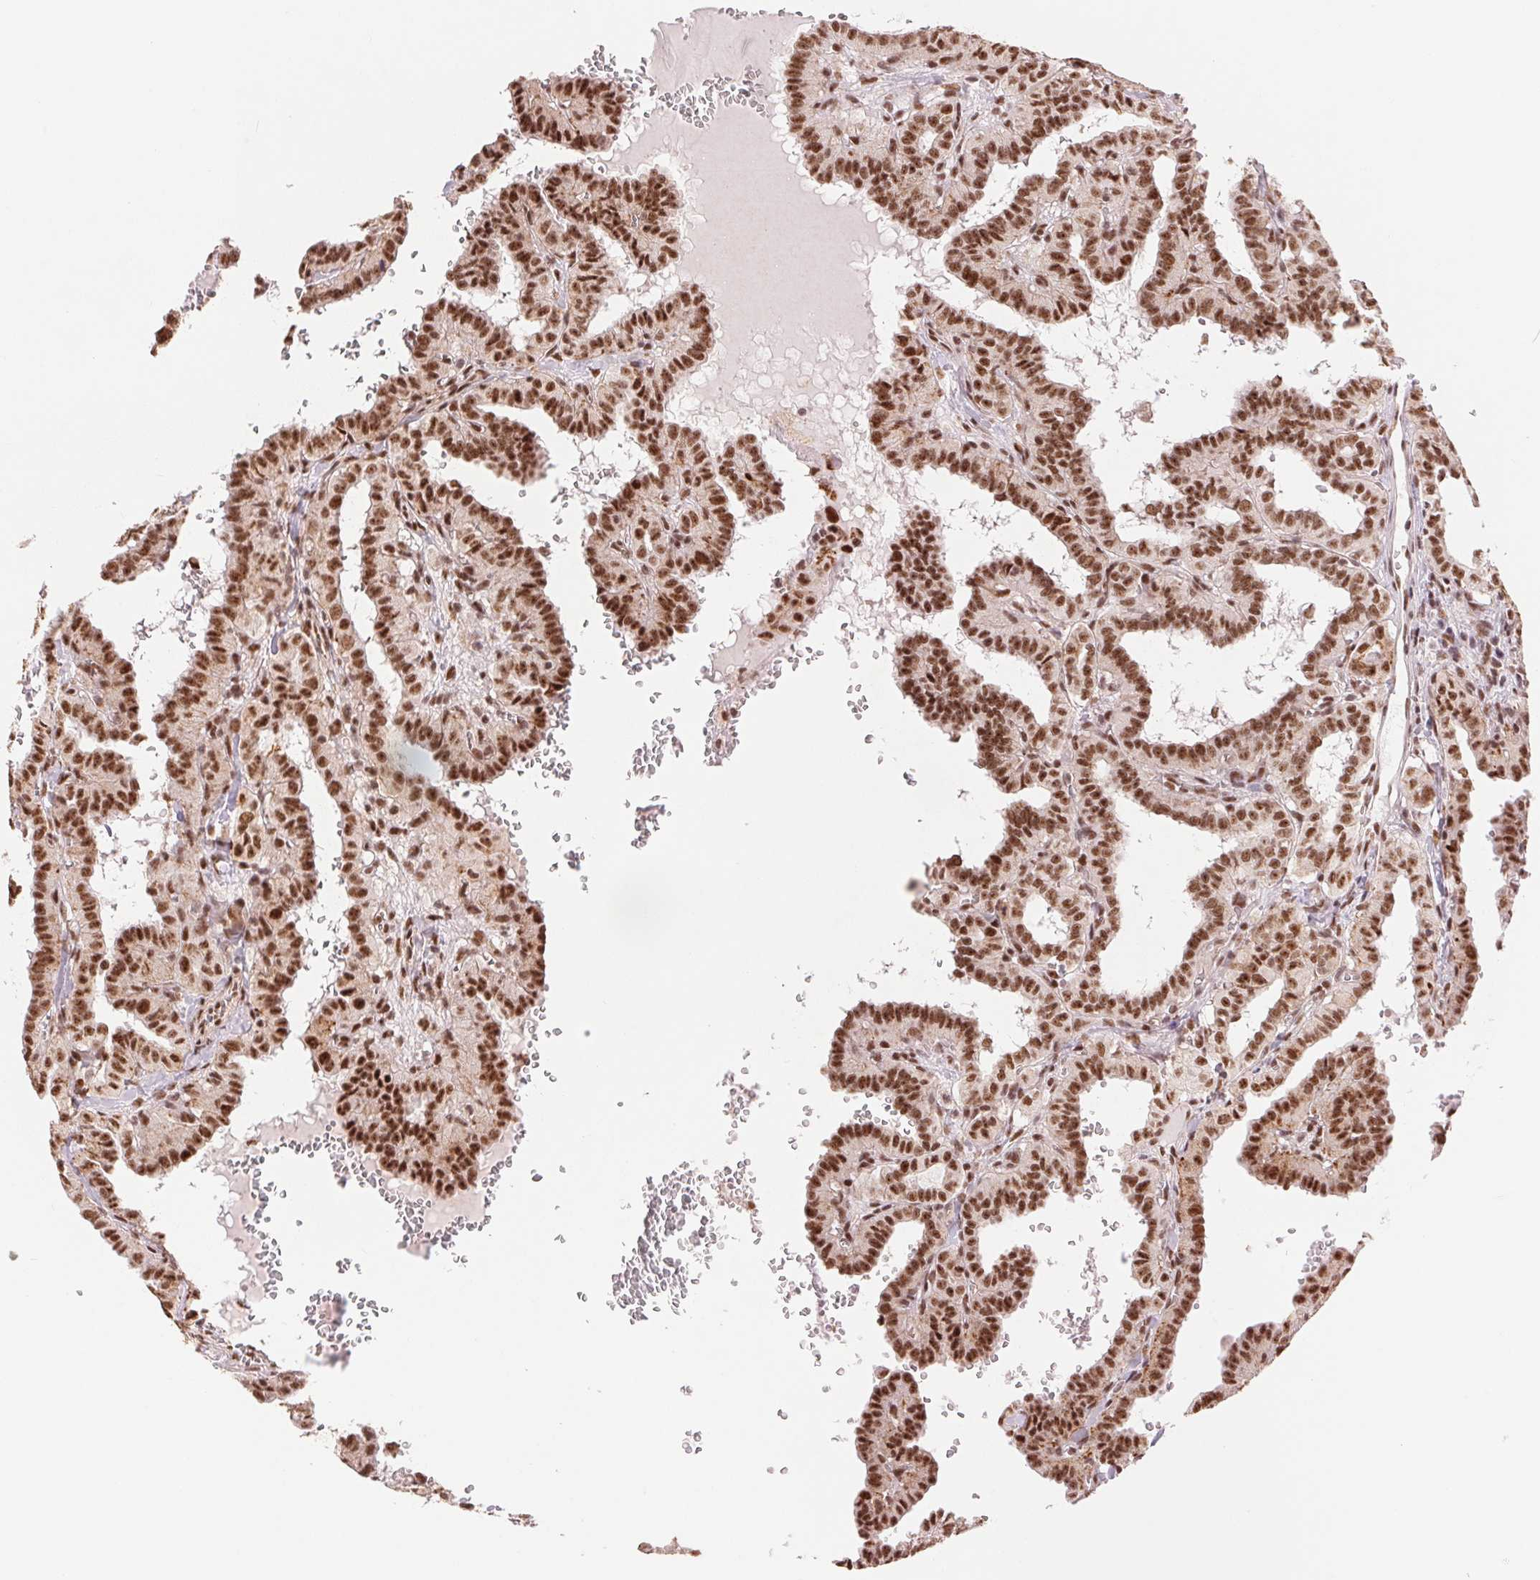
{"staining": {"intensity": "strong", "quantity": ">75%", "location": "nuclear"}, "tissue": "thyroid cancer", "cell_type": "Tumor cells", "image_type": "cancer", "snomed": [{"axis": "morphology", "description": "Papillary adenocarcinoma, NOS"}, {"axis": "topography", "description": "Thyroid gland"}], "caption": "Thyroid papillary adenocarcinoma was stained to show a protein in brown. There is high levels of strong nuclear positivity in approximately >75% of tumor cells. (brown staining indicates protein expression, while blue staining denotes nuclei).", "gene": "SREK1", "patient": {"sex": "female", "age": 21}}